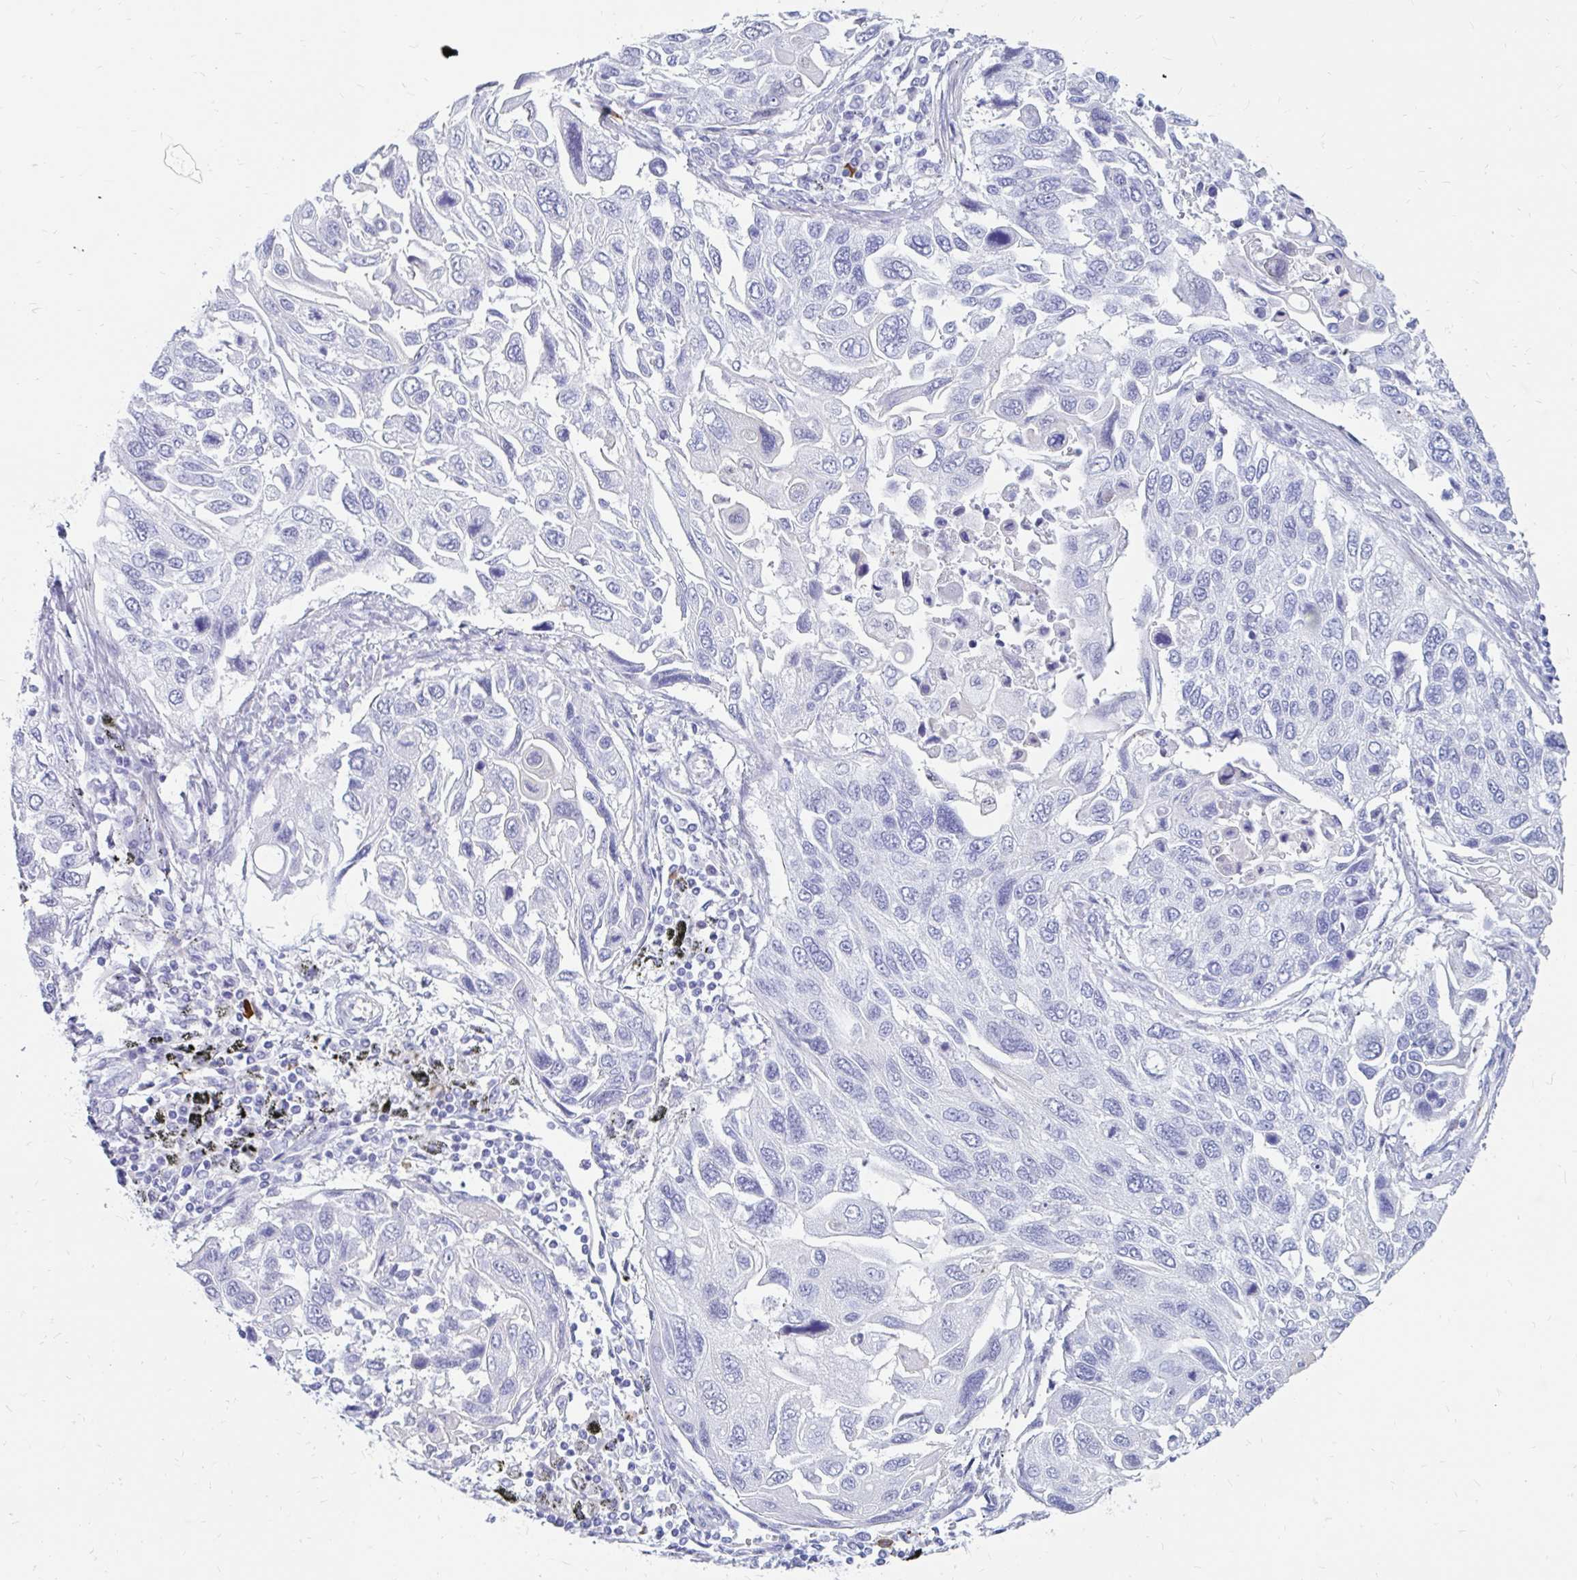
{"staining": {"intensity": "negative", "quantity": "none", "location": "none"}, "tissue": "lung cancer", "cell_type": "Tumor cells", "image_type": "cancer", "snomed": [{"axis": "morphology", "description": "Squamous cell carcinoma, NOS"}, {"axis": "topography", "description": "Lung"}], "caption": "DAB (3,3'-diaminobenzidine) immunohistochemical staining of lung cancer (squamous cell carcinoma) demonstrates no significant staining in tumor cells.", "gene": "IGSF5", "patient": {"sex": "male", "age": 62}}